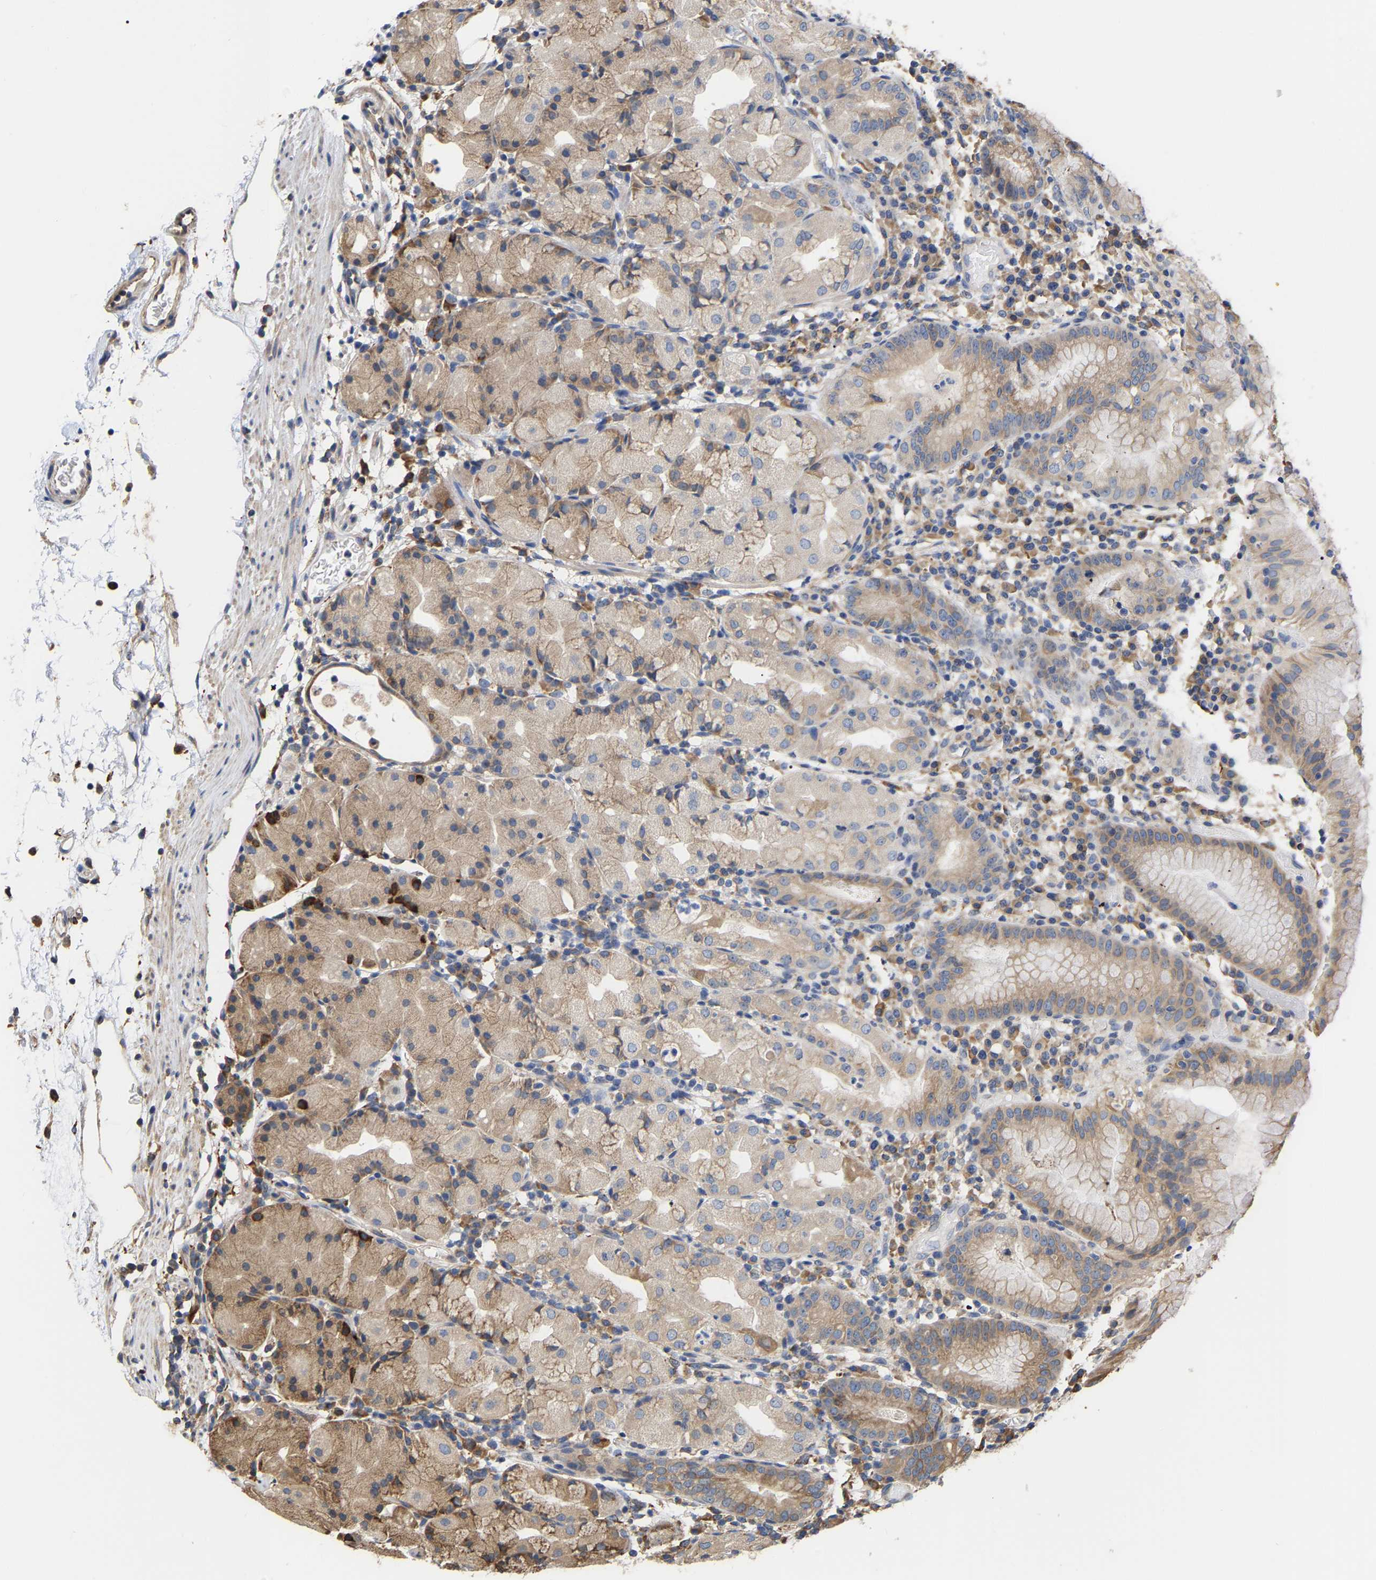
{"staining": {"intensity": "moderate", "quantity": ">75%", "location": "cytoplasmic/membranous"}, "tissue": "stomach", "cell_type": "Glandular cells", "image_type": "normal", "snomed": [{"axis": "morphology", "description": "Normal tissue, NOS"}, {"axis": "topography", "description": "Stomach"}, {"axis": "topography", "description": "Stomach, lower"}], "caption": "Glandular cells display medium levels of moderate cytoplasmic/membranous staining in approximately >75% of cells in normal stomach. (DAB IHC with brightfield microscopy, high magnification).", "gene": "ARAP1", "patient": {"sex": "female", "age": 75}}